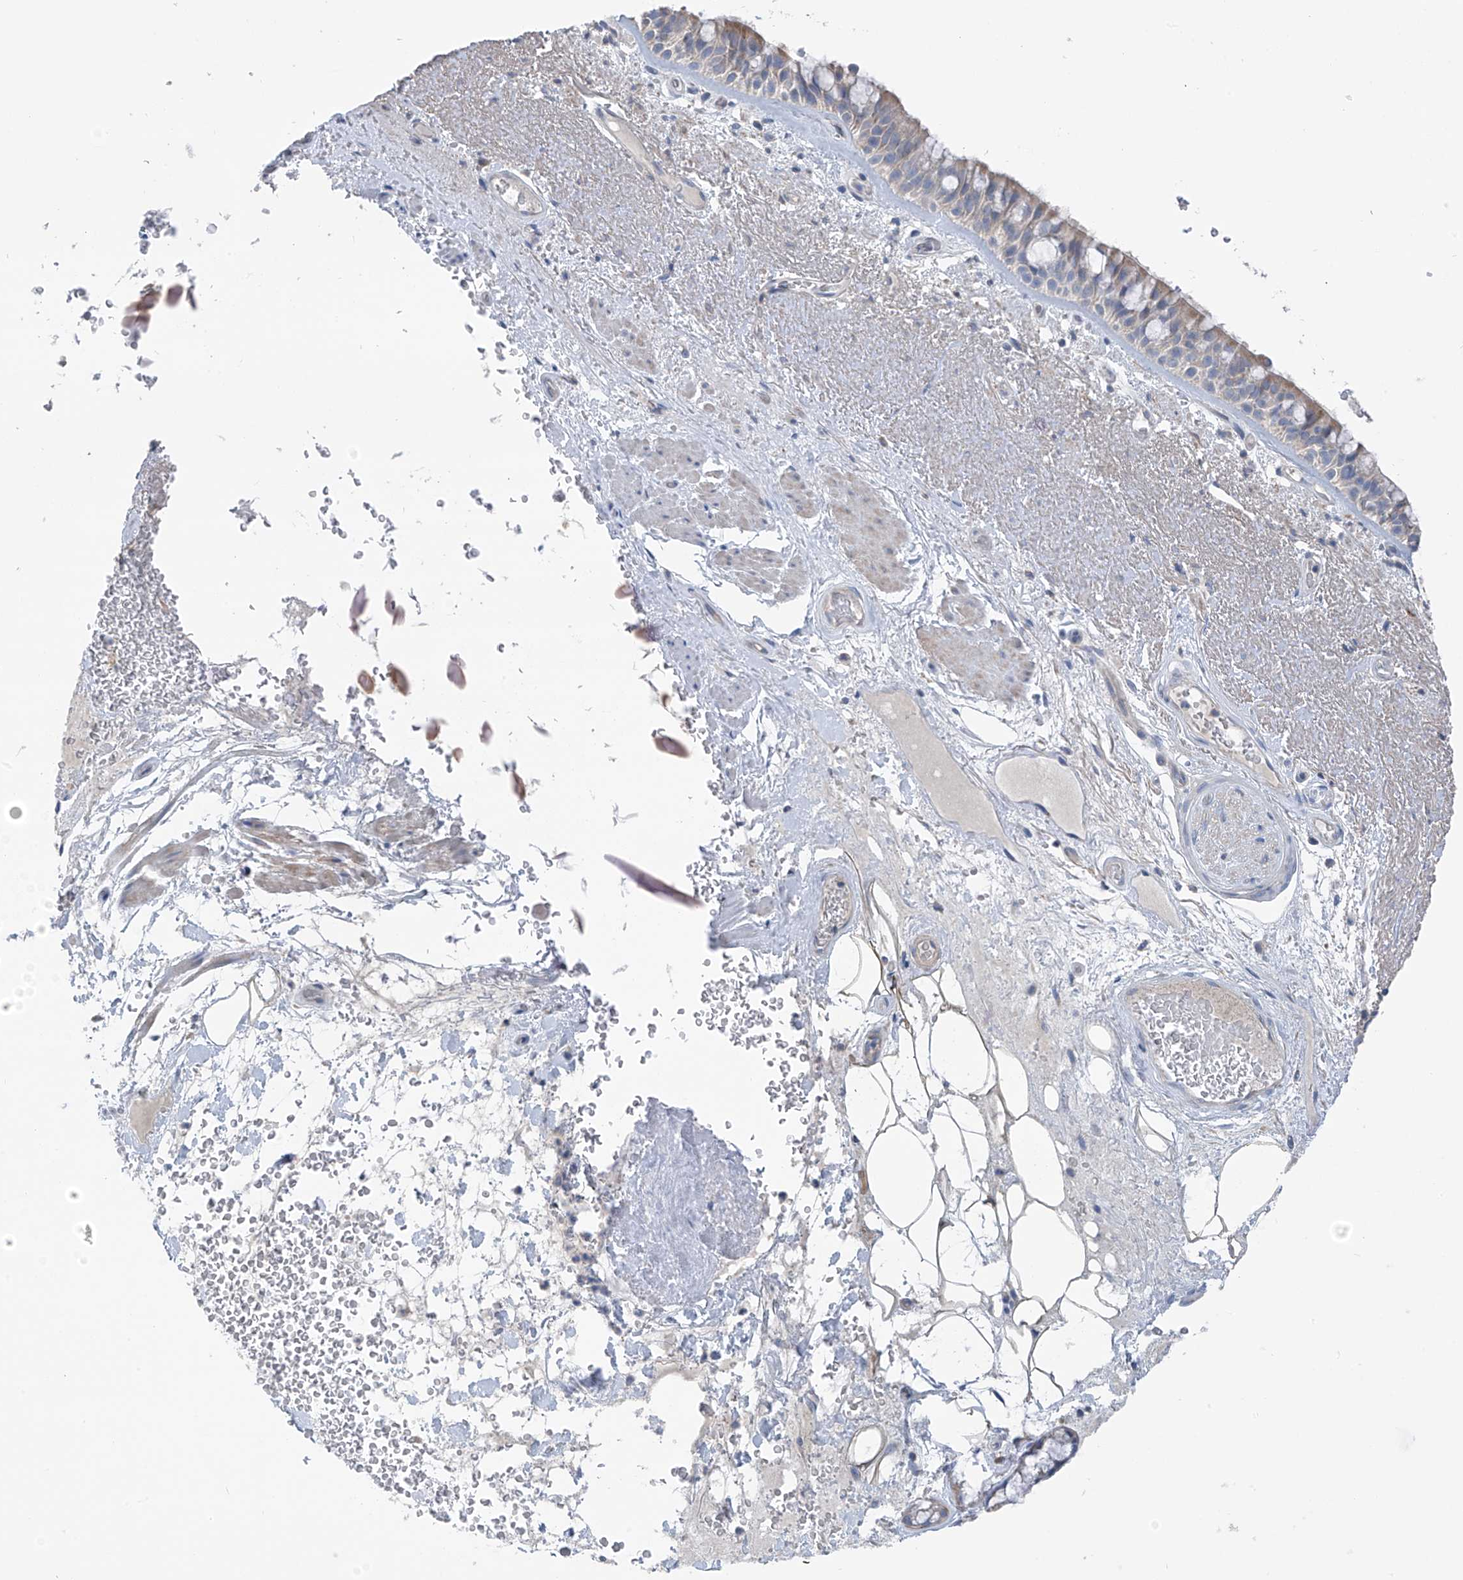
{"staining": {"intensity": "moderate", "quantity": "25%-75%", "location": "cytoplasmic/membranous"}, "tissue": "bronchus", "cell_type": "Respiratory epithelial cells", "image_type": "normal", "snomed": [{"axis": "morphology", "description": "Normal tissue, NOS"}, {"axis": "morphology", "description": "Squamous cell carcinoma, NOS"}, {"axis": "topography", "description": "Lymph node"}, {"axis": "topography", "description": "Bronchus"}, {"axis": "topography", "description": "Lung"}], "caption": "A brown stain highlights moderate cytoplasmic/membranous positivity of a protein in respiratory epithelial cells of unremarkable bronchus. The protein of interest is stained brown, and the nuclei are stained in blue (DAB (3,3'-diaminobenzidine) IHC with brightfield microscopy, high magnification).", "gene": "SYN3", "patient": {"sex": "male", "age": 66}}